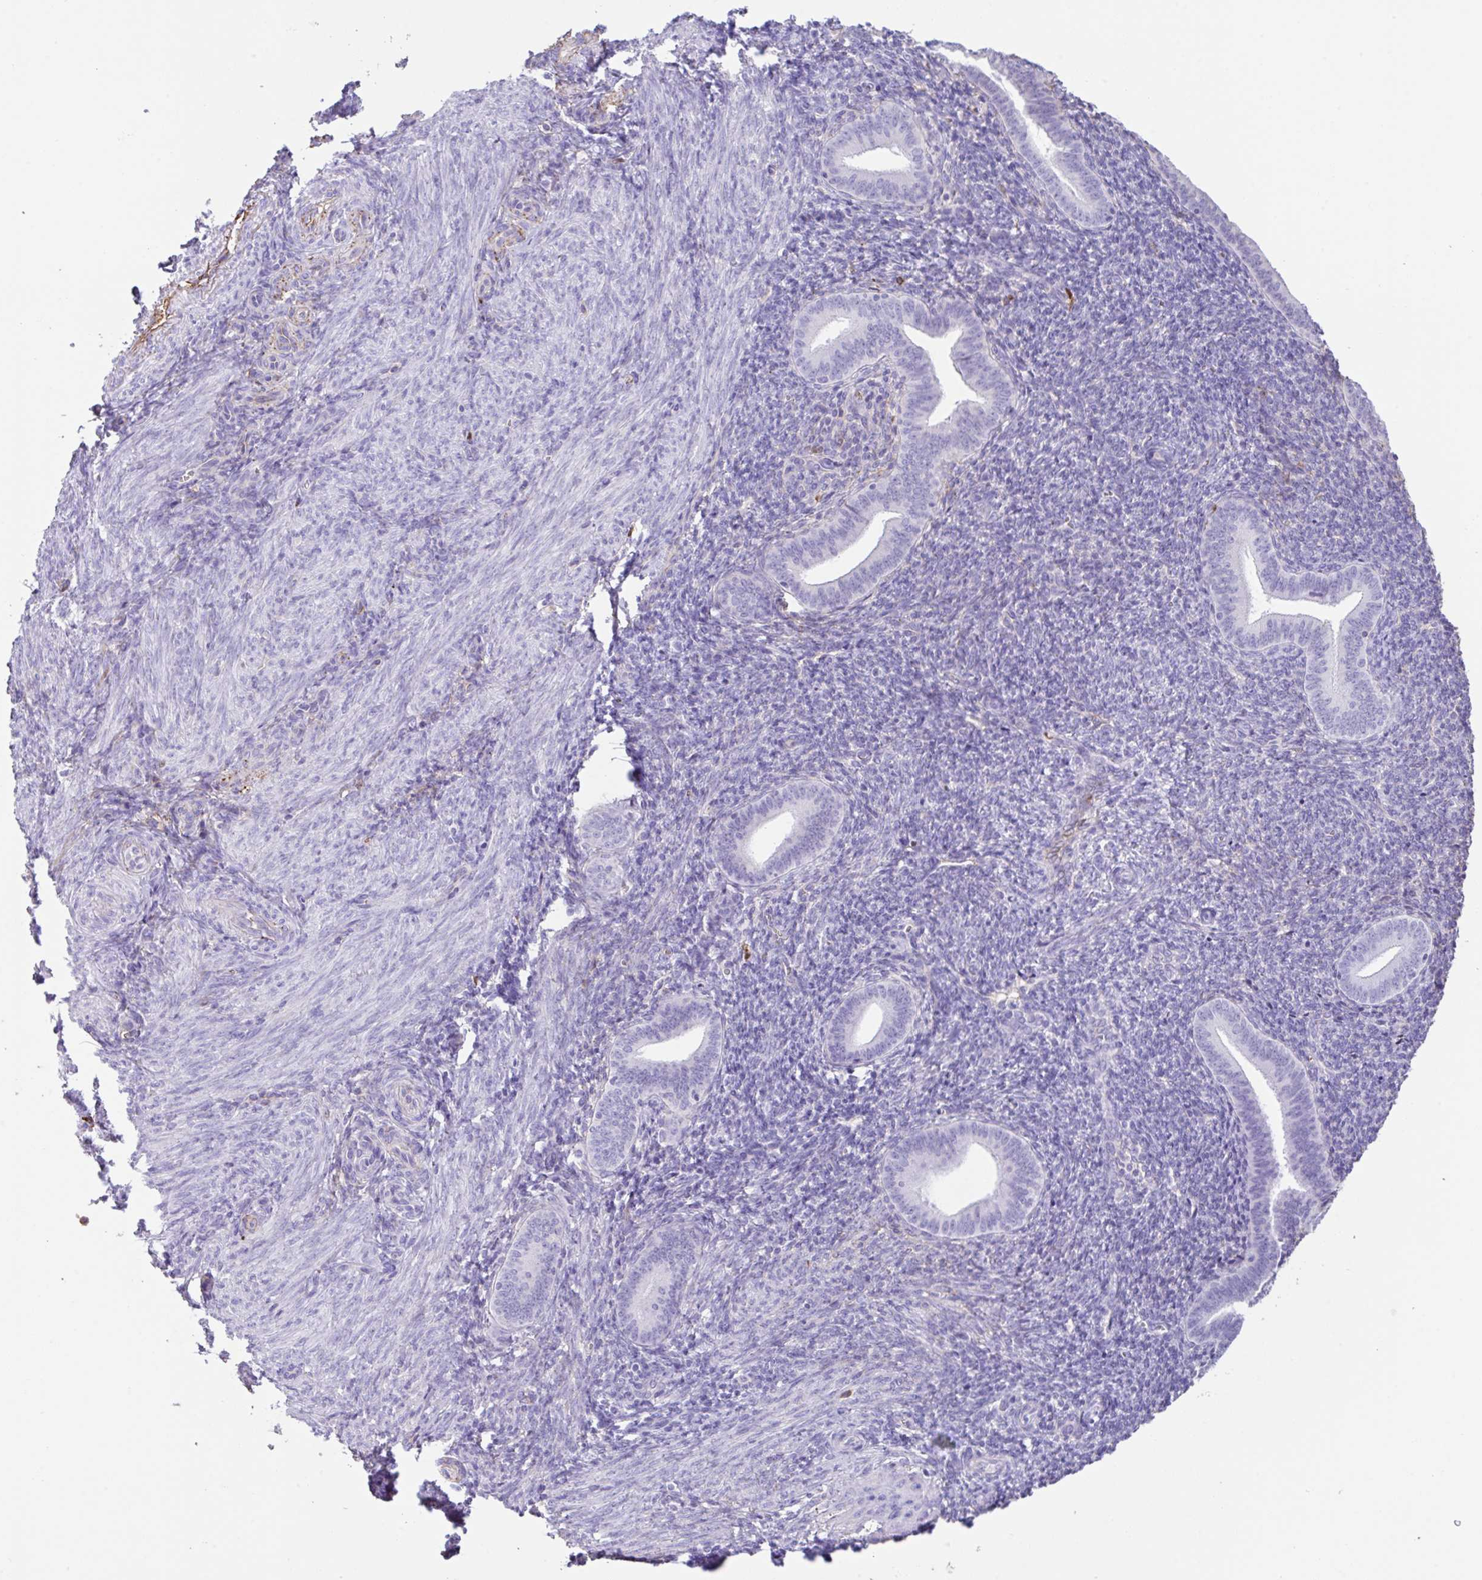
{"staining": {"intensity": "negative", "quantity": "none", "location": "none"}, "tissue": "endometrium", "cell_type": "Cells in endometrial stroma", "image_type": "normal", "snomed": [{"axis": "morphology", "description": "Normal tissue, NOS"}, {"axis": "topography", "description": "Endometrium"}], "caption": "The photomicrograph displays no significant positivity in cells in endometrial stroma of endometrium. The staining was performed using DAB to visualize the protein expression in brown, while the nuclei were stained in blue with hematoxylin (Magnification: 20x).", "gene": "HOXC12", "patient": {"sex": "female", "age": 25}}